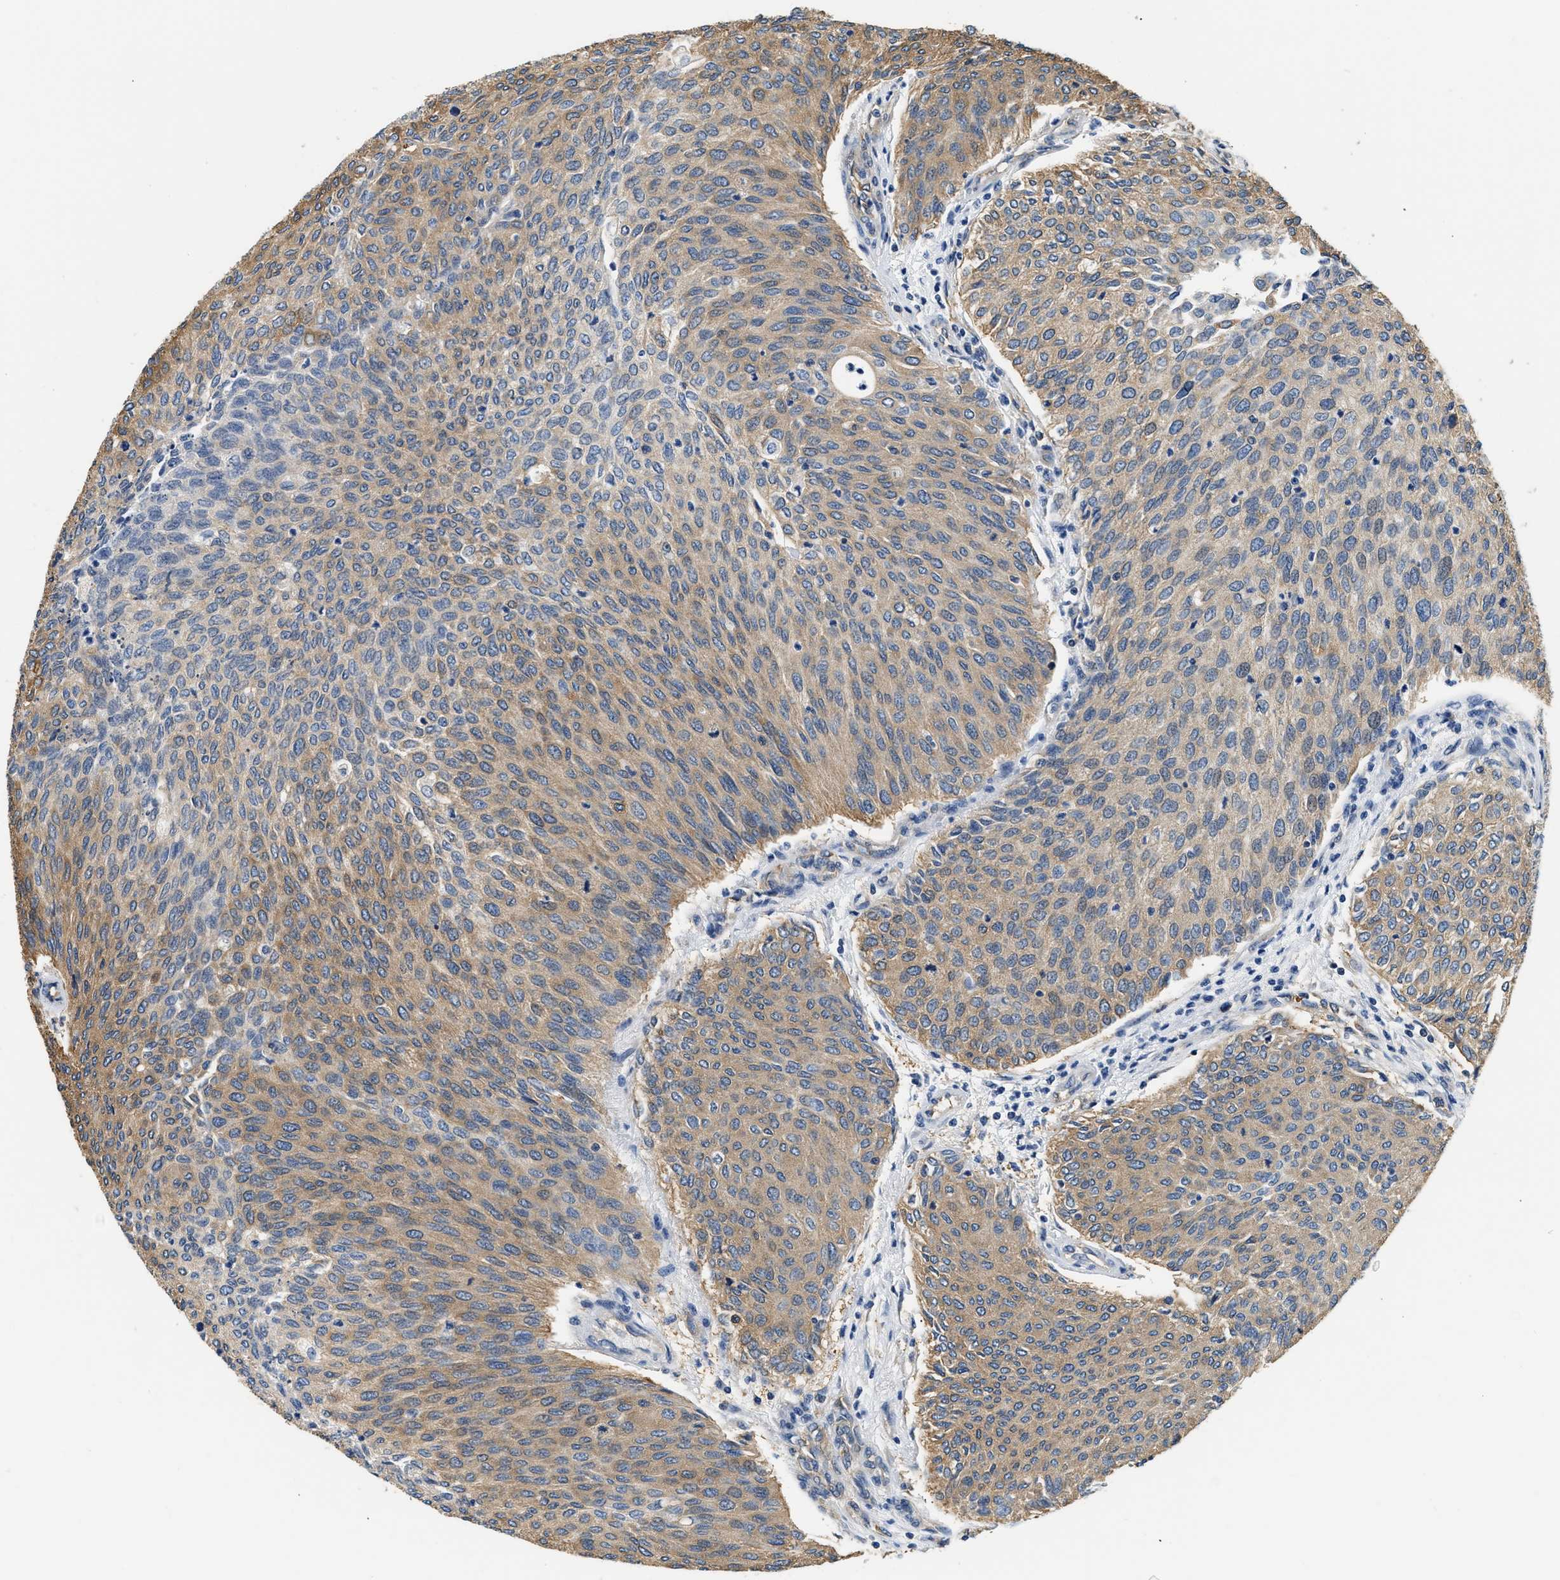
{"staining": {"intensity": "weak", "quantity": "25%-75%", "location": "cytoplasmic/membranous"}, "tissue": "urothelial cancer", "cell_type": "Tumor cells", "image_type": "cancer", "snomed": [{"axis": "morphology", "description": "Urothelial carcinoma, Low grade"}, {"axis": "topography", "description": "Urinary bladder"}], "caption": "Immunohistochemistry (IHC) photomicrograph of urothelial cancer stained for a protein (brown), which reveals low levels of weak cytoplasmic/membranous positivity in about 25%-75% of tumor cells.", "gene": "PPP2R1B", "patient": {"sex": "female", "age": 79}}